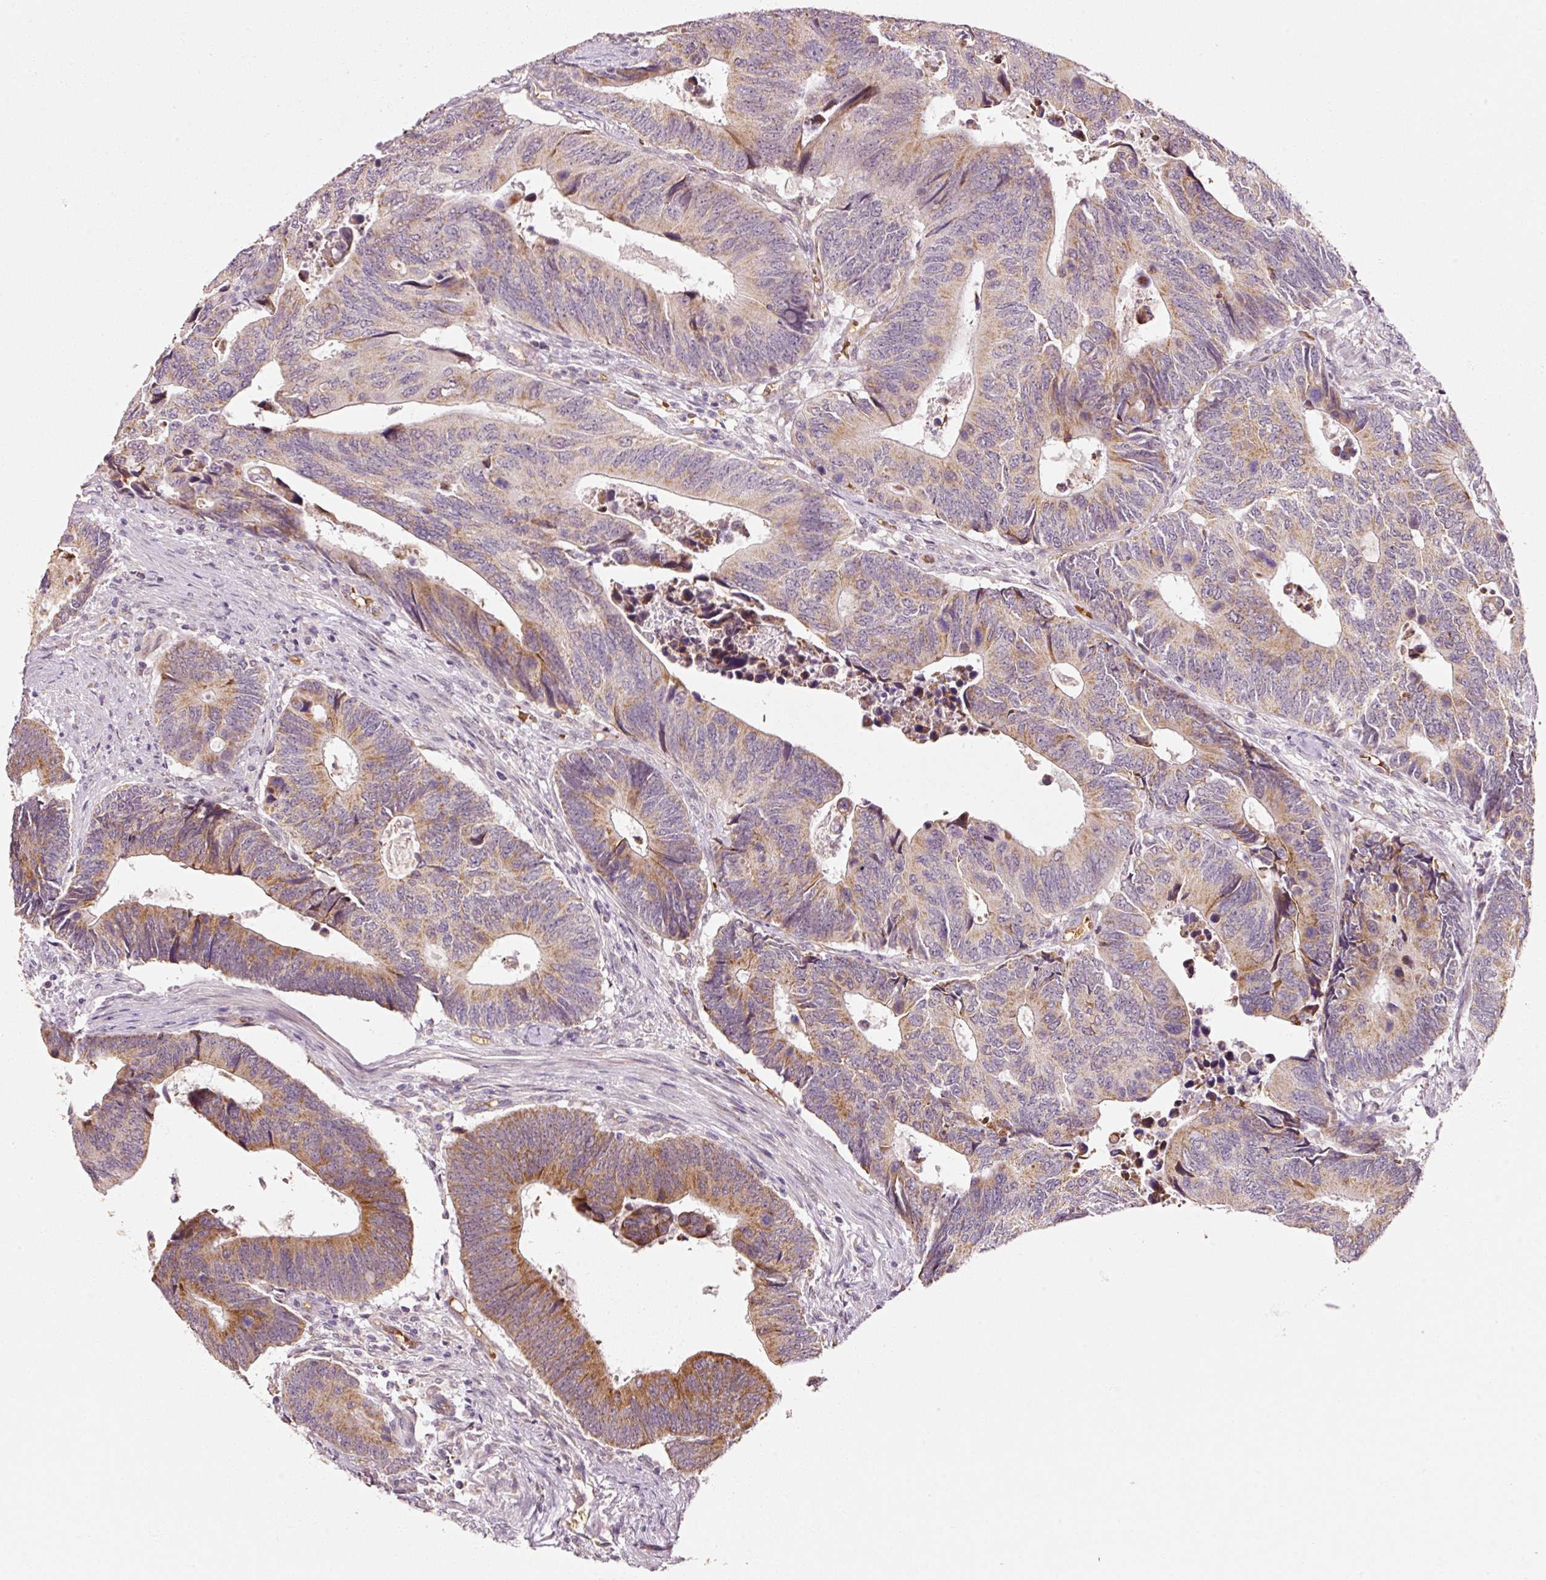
{"staining": {"intensity": "moderate", "quantity": "25%-75%", "location": "cytoplasmic/membranous"}, "tissue": "colorectal cancer", "cell_type": "Tumor cells", "image_type": "cancer", "snomed": [{"axis": "morphology", "description": "Adenocarcinoma, NOS"}, {"axis": "topography", "description": "Colon"}], "caption": "DAB (3,3'-diaminobenzidine) immunohistochemical staining of colorectal cancer shows moderate cytoplasmic/membranous protein expression in approximately 25%-75% of tumor cells. The staining was performed using DAB (3,3'-diaminobenzidine), with brown indicating positive protein expression. Nuclei are stained blue with hematoxylin.", "gene": "ZNF460", "patient": {"sex": "male", "age": 87}}